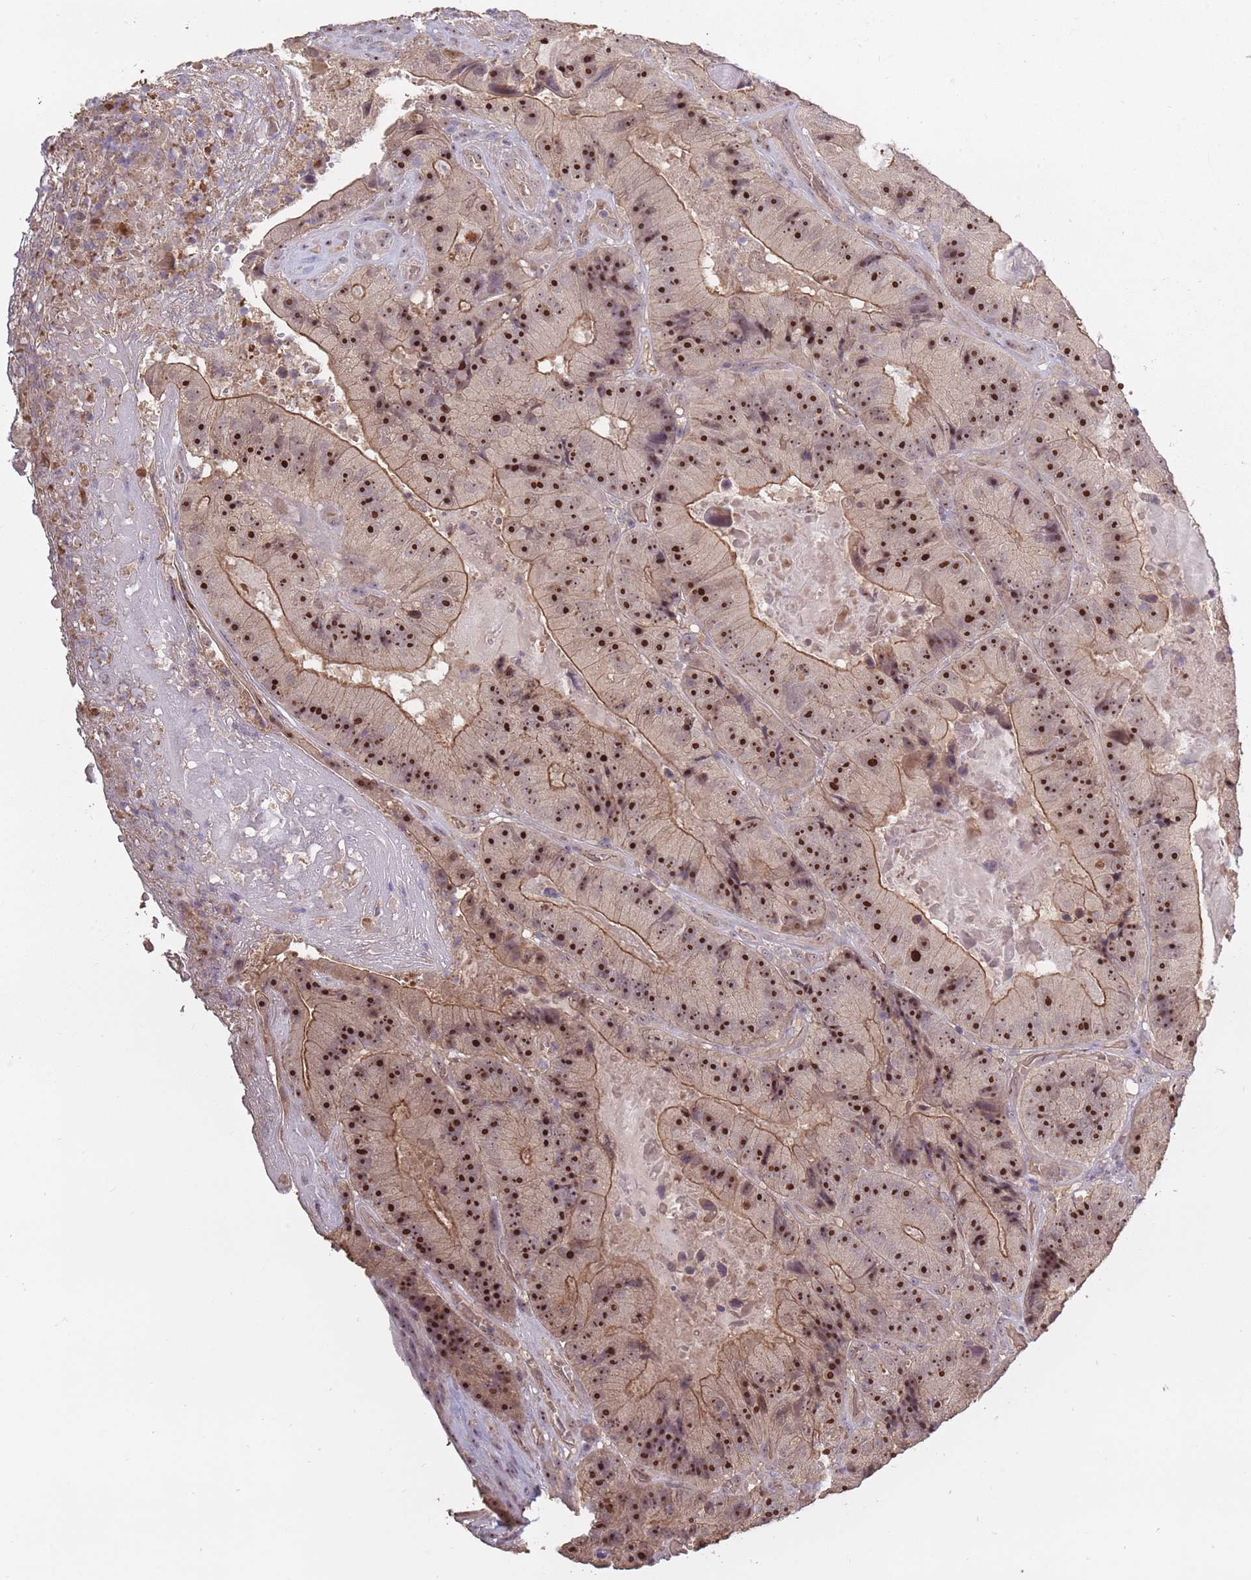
{"staining": {"intensity": "strong", "quantity": ">75%", "location": "cytoplasmic/membranous,nuclear"}, "tissue": "colorectal cancer", "cell_type": "Tumor cells", "image_type": "cancer", "snomed": [{"axis": "morphology", "description": "Adenocarcinoma, NOS"}, {"axis": "topography", "description": "Colon"}], "caption": "Immunohistochemical staining of colorectal cancer (adenocarcinoma) shows strong cytoplasmic/membranous and nuclear protein positivity in about >75% of tumor cells. (Brightfield microscopy of DAB IHC at high magnification).", "gene": "KIAA1755", "patient": {"sex": "female", "age": 86}}